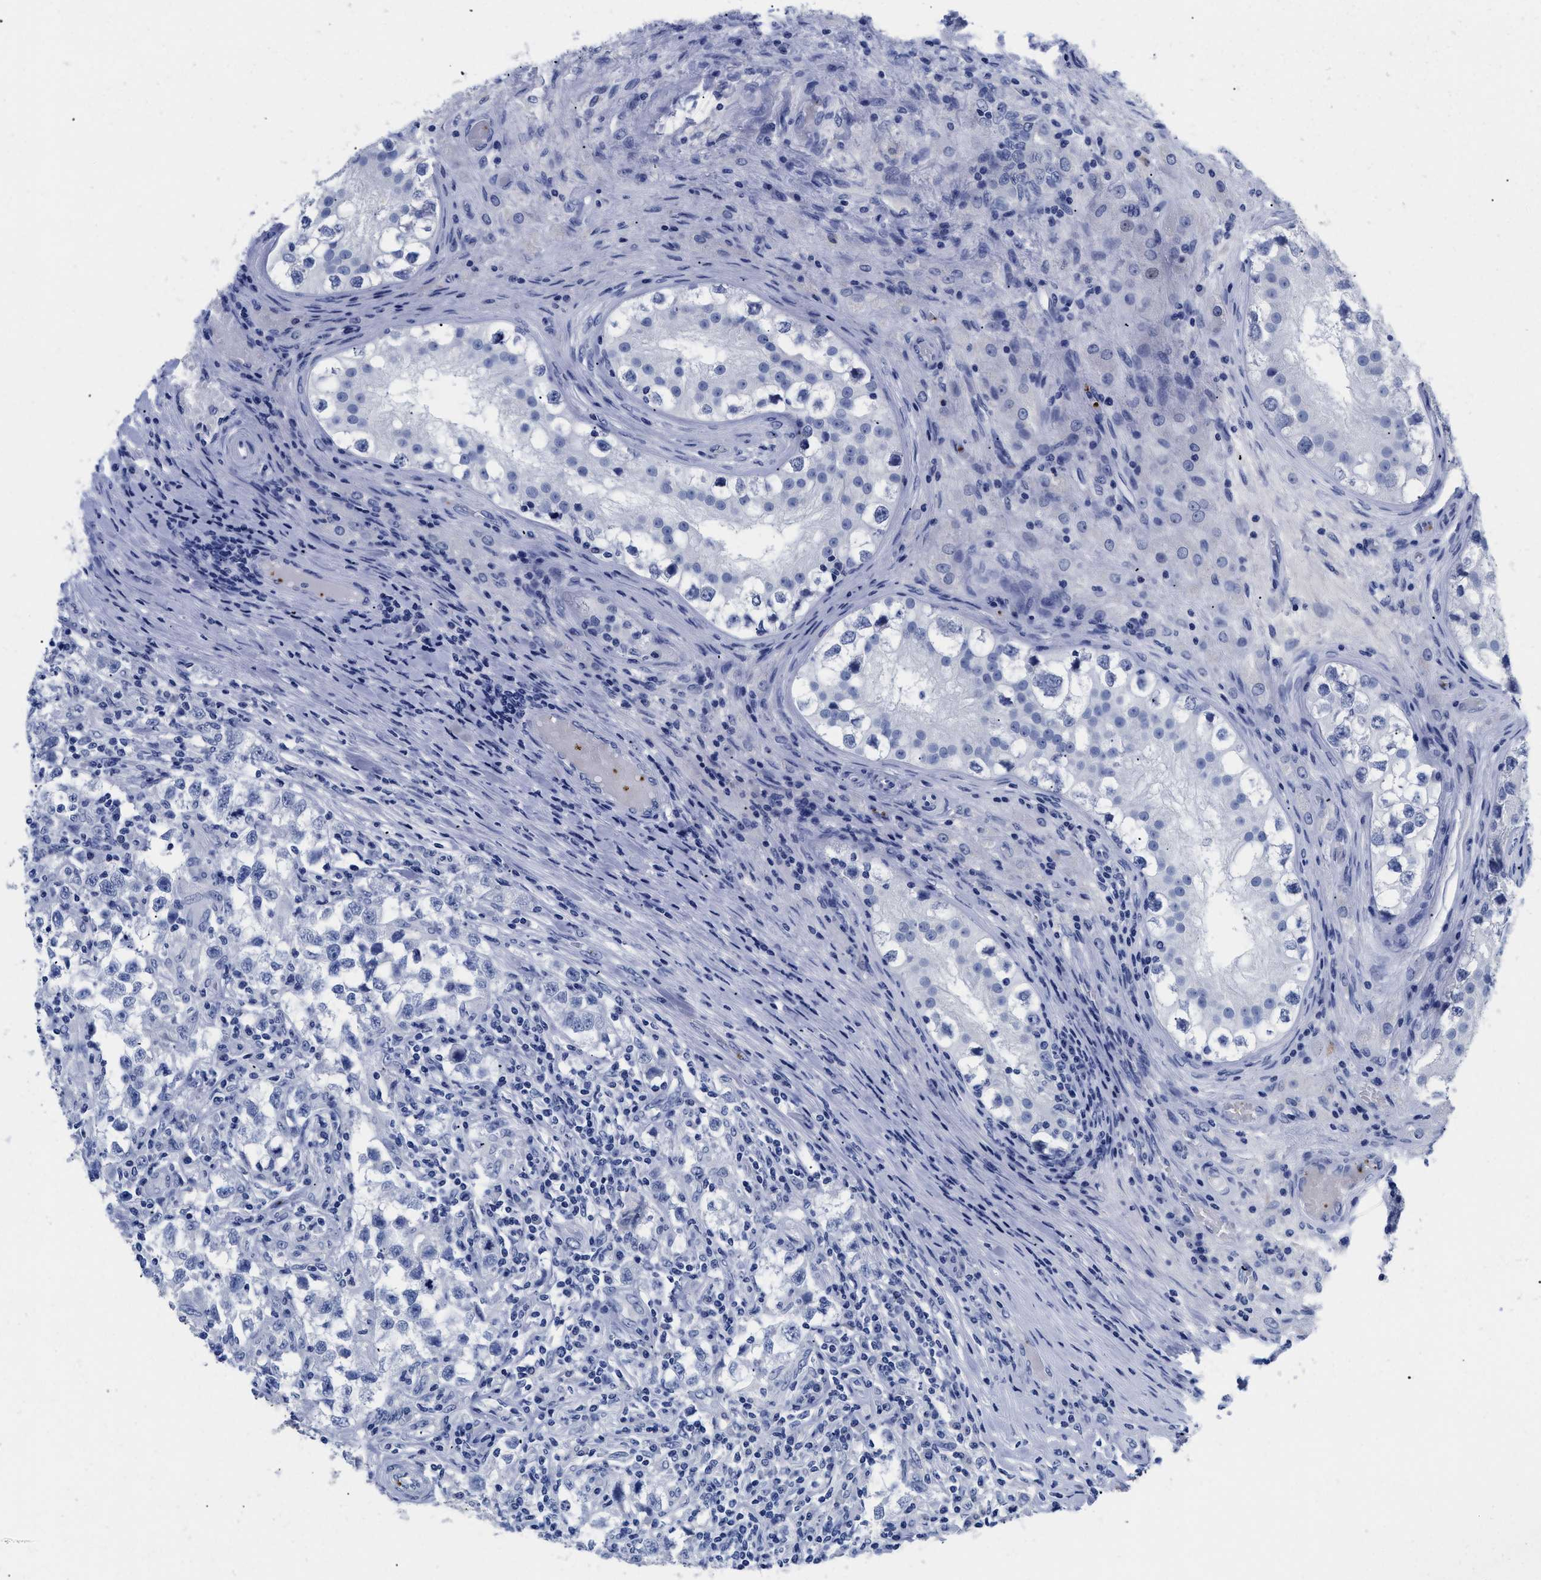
{"staining": {"intensity": "negative", "quantity": "none", "location": "none"}, "tissue": "testis cancer", "cell_type": "Tumor cells", "image_type": "cancer", "snomed": [{"axis": "morphology", "description": "Carcinoma, Embryonal, NOS"}, {"axis": "topography", "description": "Testis"}], "caption": "There is no significant positivity in tumor cells of testis cancer. (Stains: DAB (3,3'-diaminobenzidine) immunohistochemistry with hematoxylin counter stain, Microscopy: brightfield microscopy at high magnification).", "gene": "TREML1", "patient": {"sex": "male", "age": 21}}